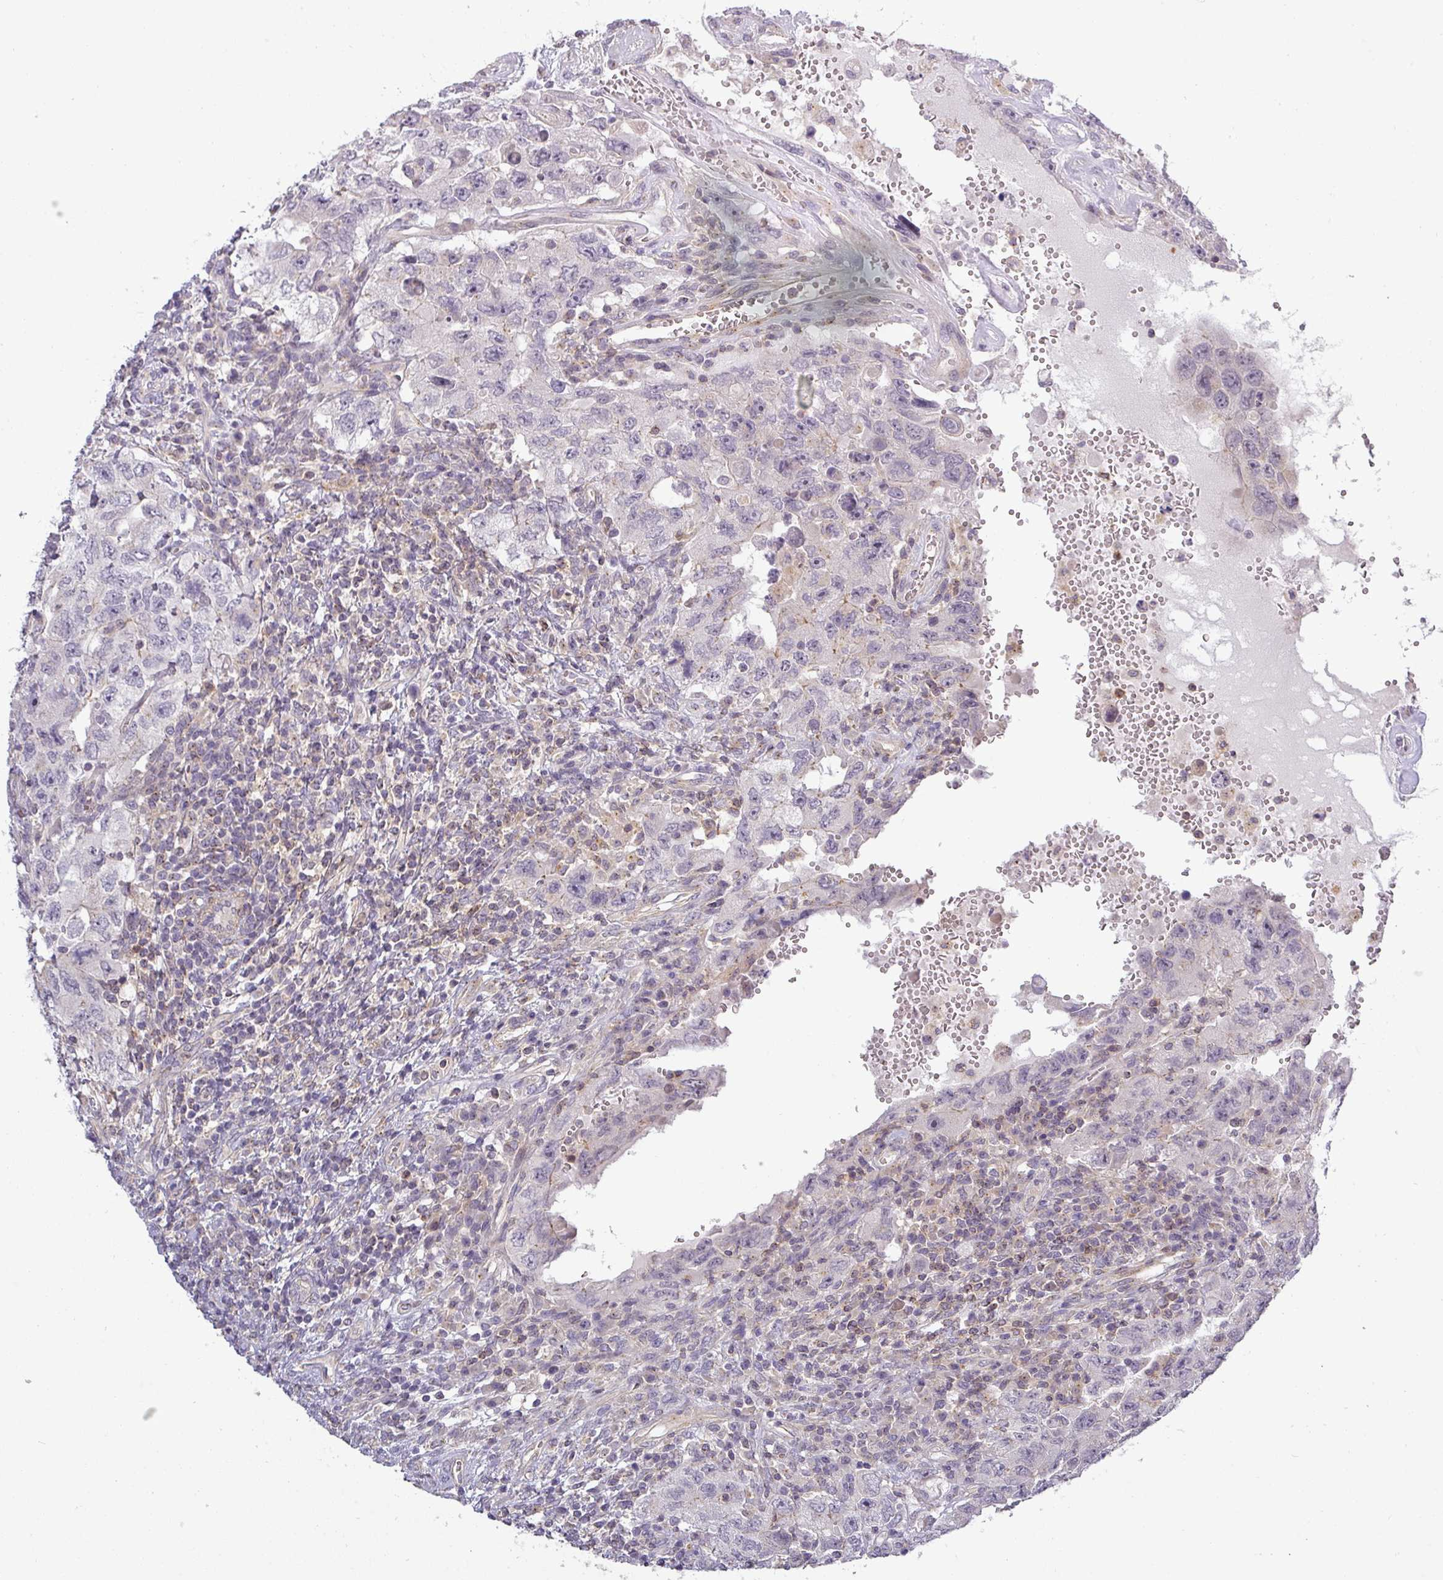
{"staining": {"intensity": "negative", "quantity": "none", "location": "none"}, "tissue": "testis cancer", "cell_type": "Tumor cells", "image_type": "cancer", "snomed": [{"axis": "morphology", "description": "Carcinoma, Embryonal, NOS"}, {"axis": "topography", "description": "Testis"}], "caption": "Human testis cancer stained for a protein using IHC shows no positivity in tumor cells.", "gene": "NIN", "patient": {"sex": "male", "age": 26}}